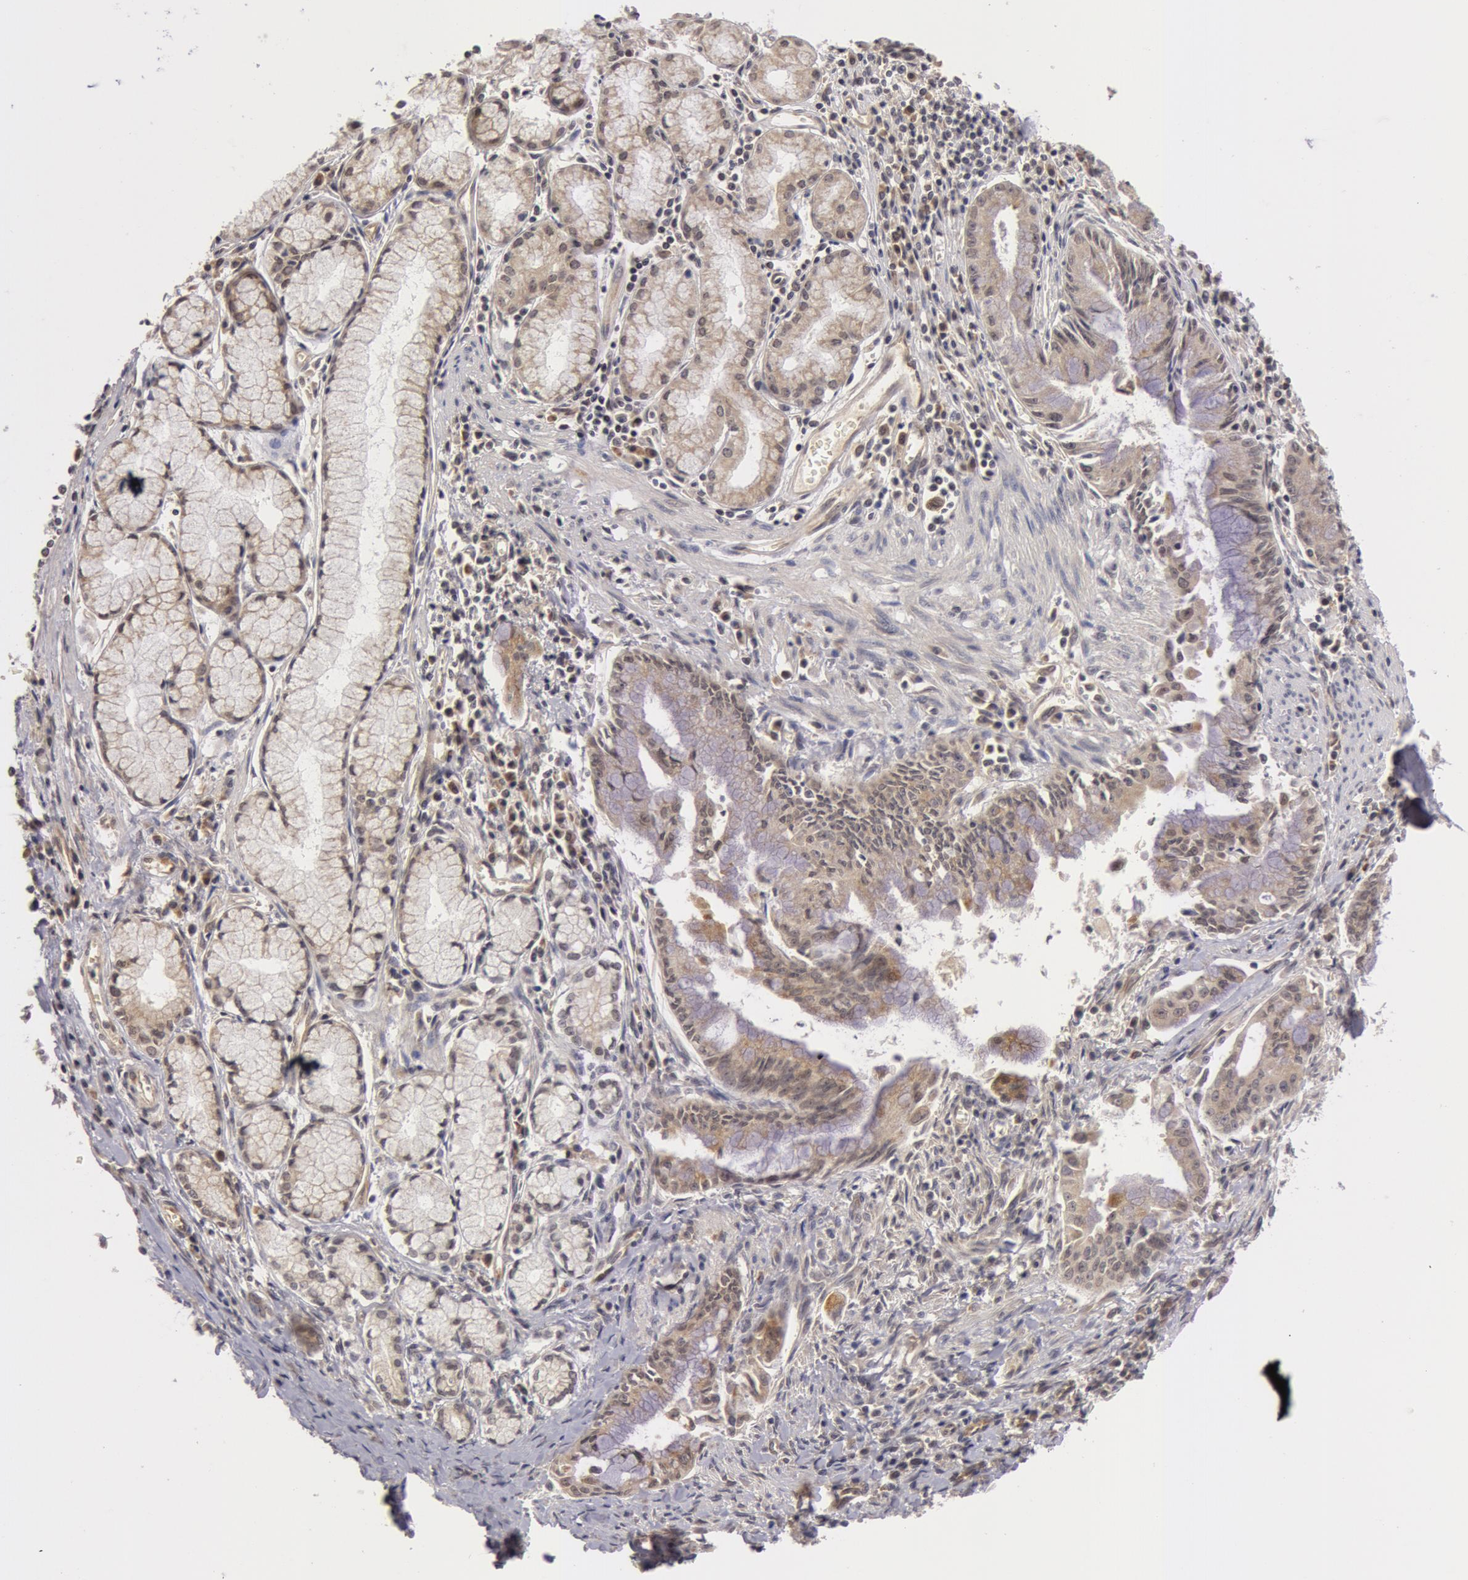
{"staining": {"intensity": "weak", "quantity": "25%-75%", "location": "cytoplasmic/membranous"}, "tissue": "pancreatic cancer", "cell_type": "Tumor cells", "image_type": "cancer", "snomed": [{"axis": "morphology", "description": "Adenocarcinoma, NOS"}, {"axis": "topography", "description": "Pancreas"}], "caption": "There is low levels of weak cytoplasmic/membranous expression in tumor cells of pancreatic cancer, as demonstrated by immunohistochemical staining (brown color).", "gene": "SYTL4", "patient": {"sex": "male", "age": 59}}